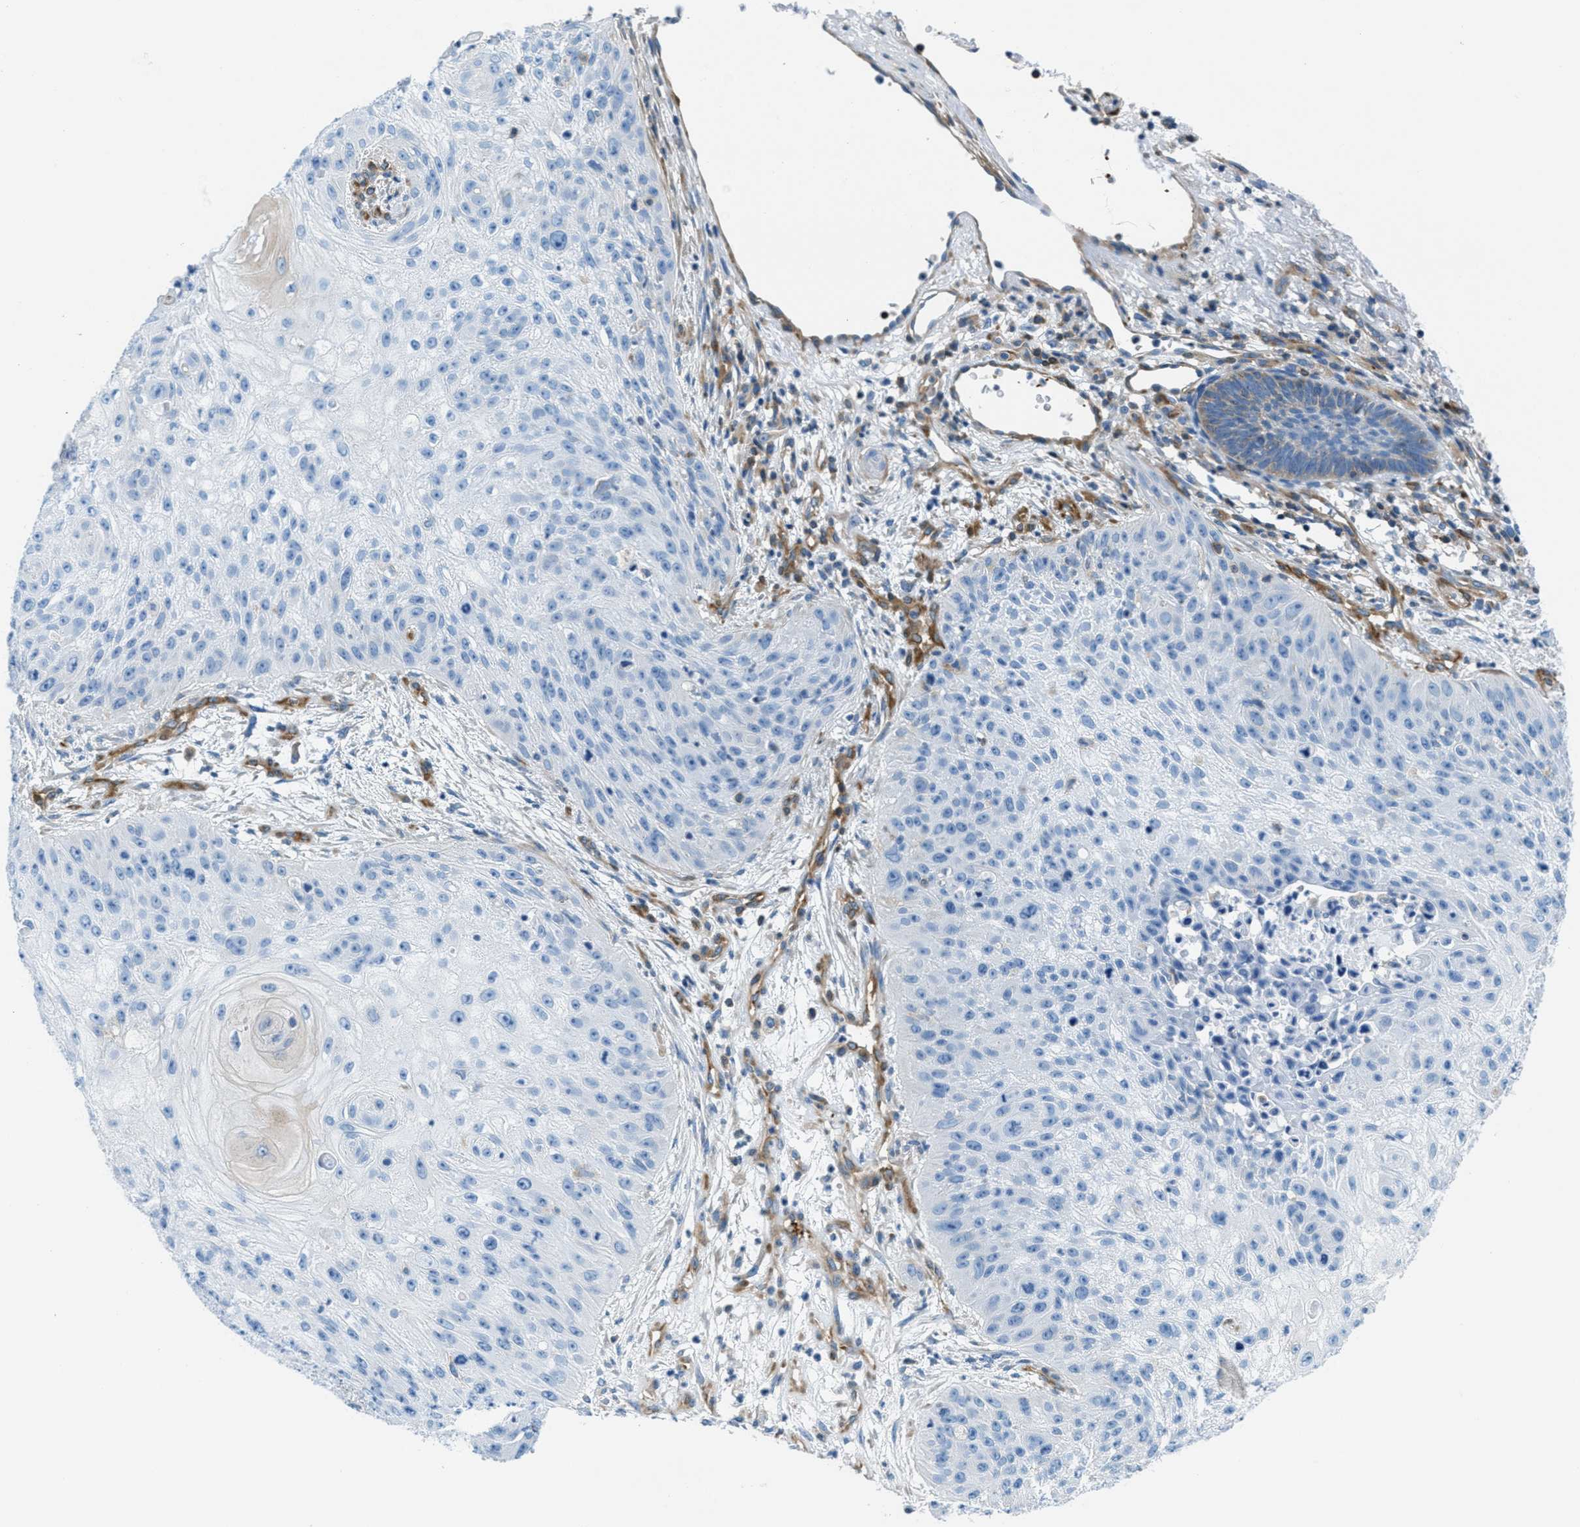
{"staining": {"intensity": "negative", "quantity": "none", "location": "none"}, "tissue": "skin cancer", "cell_type": "Tumor cells", "image_type": "cancer", "snomed": [{"axis": "morphology", "description": "Squamous cell carcinoma, NOS"}, {"axis": "topography", "description": "Skin"}], "caption": "An image of human skin squamous cell carcinoma is negative for staining in tumor cells.", "gene": "MAPRE2", "patient": {"sex": "female", "age": 77}}